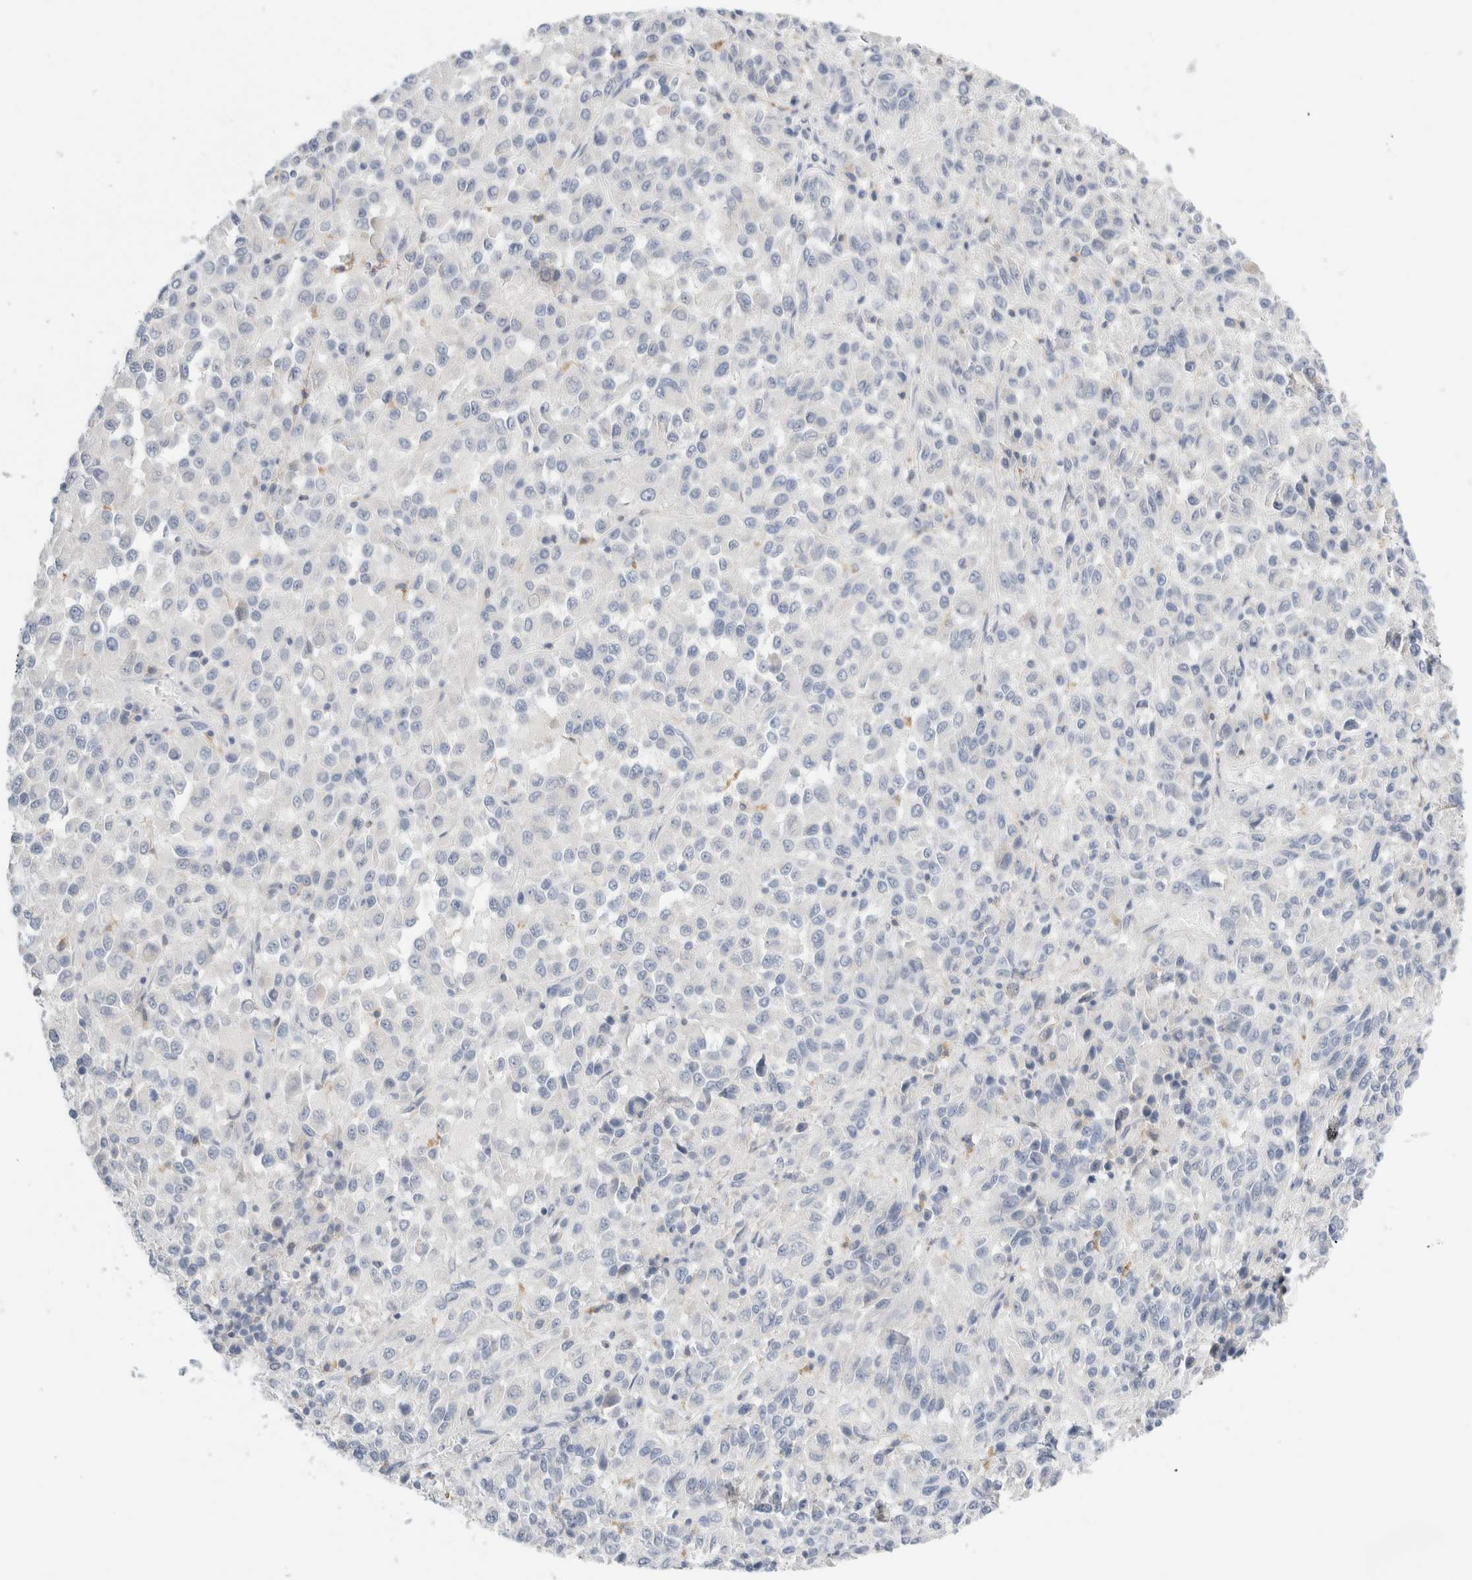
{"staining": {"intensity": "negative", "quantity": "none", "location": "none"}, "tissue": "melanoma", "cell_type": "Tumor cells", "image_type": "cancer", "snomed": [{"axis": "morphology", "description": "Malignant melanoma, Metastatic site"}, {"axis": "topography", "description": "Lung"}], "caption": "IHC of human malignant melanoma (metastatic site) displays no positivity in tumor cells.", "gene": "ADAM30", "patient": {"sex": "male", "age": 64}}